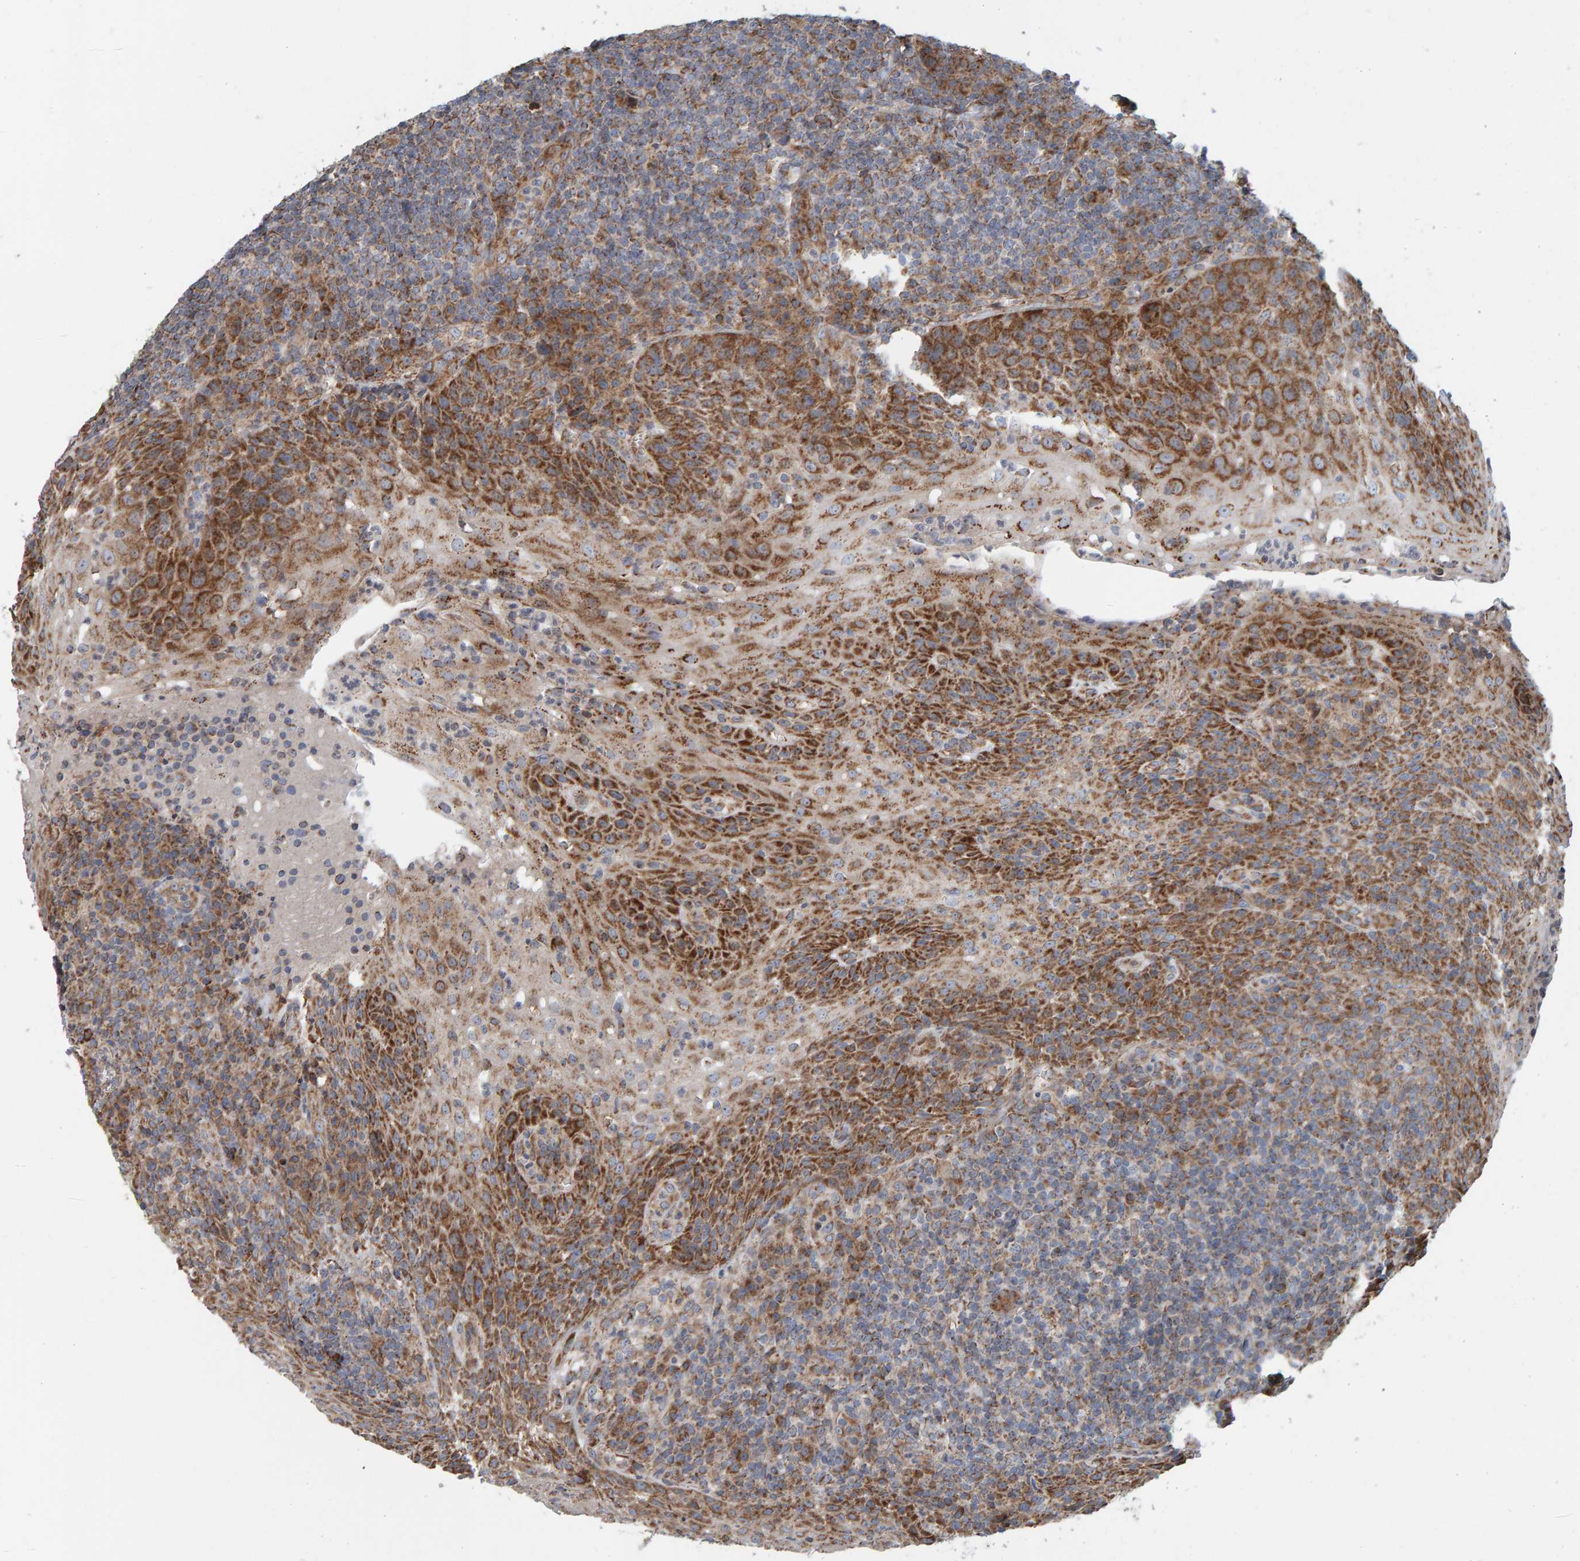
{"staining": {"intensity": "moderate", "quantity": ">75%", "location": "cytoplasmic/membranous"}, "tissue": "tonsil", "cell_type": "Germinal center cells", "image_type": "normal", "snomed": [{"axis": "morphology", "description": "Normal tissue, NOS"}, {"axis": "topography", "description": "Tonsil"}], "caption": "Approximately >75% of germinal center cells in normal human tonsil exhibit moderate cytoplasmic/membranous protein staining as visualized by brown immunohistochemical staining.", "gene": "MRPL45", "patient": {"sex": "male", "age": 37}}